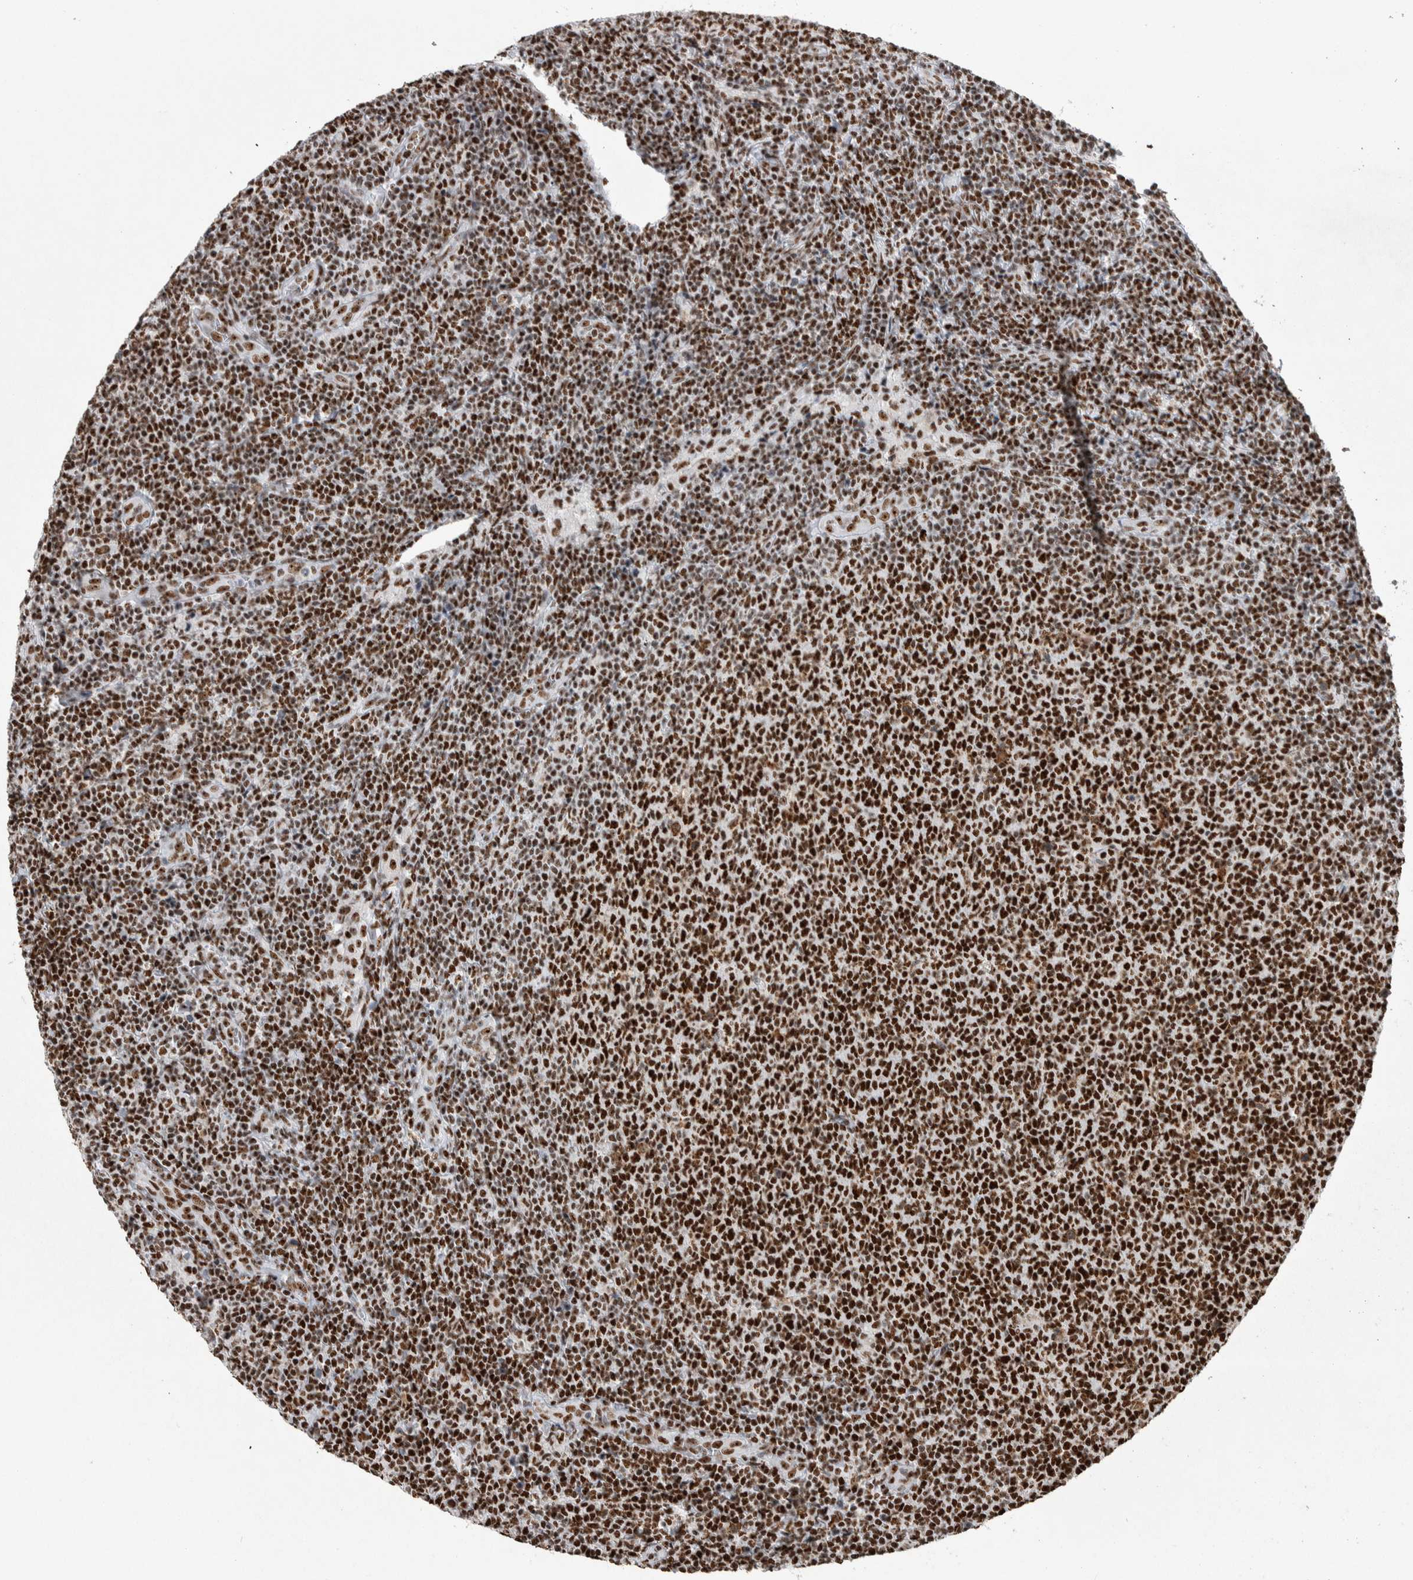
{"staining": {"intensity": "strong", "quantity": ">75%", "location": "nuclear"}, "tissue": "lymphoma", "cell_type": "Tumor cells", "image_type": "cancer", "snomed": [{"axis": "morphology", "description": "Malignant lymphoma, non-Hodgkin's type, Low grade"}, {"axis": "topography", "description": "Lymph node"}], "caption": "An immunohistochemistry (IHC) histopathology image of neoplastic tissue is shown. Protein staining in brown highlights strong nuclear positivity in lymphoma within tumor cells.", "gene": "NCL", "patient": {"sex": "male", "age": 66}}